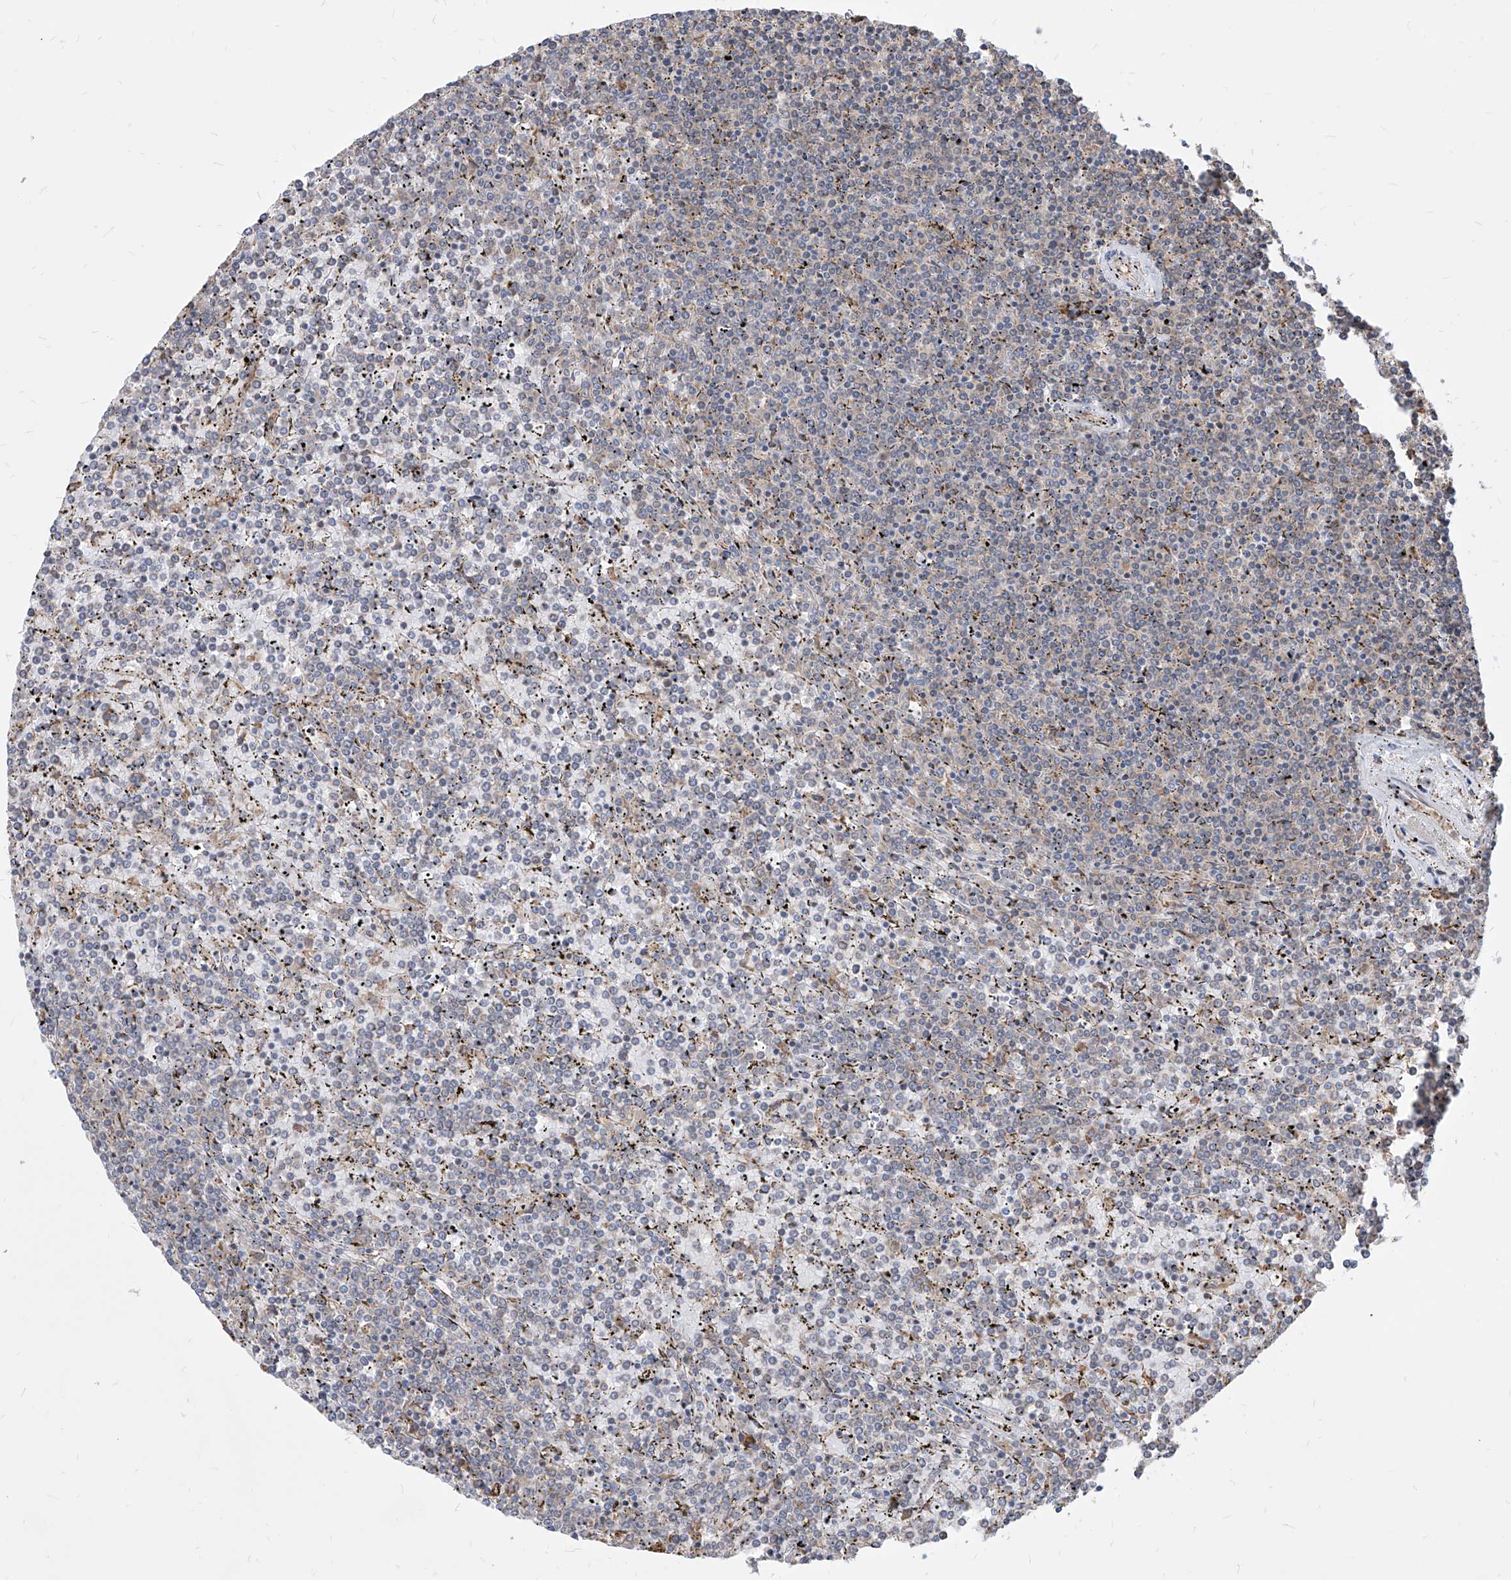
{"staining": {"intensity": "negative", "quantity": "none", "location": "none"}, "tissue": "lymphoma", "cell_type": "Tumor cells", "image_type": "cancer", "snomed": [{"axis": "morphology", "description": "Malignant lymphoma, non-Hodgkin's type, Low grade"}, {"axis": "topography", "description": "Spleen"}], "caption": "The immunohistochemistry (IHC) photomicrograph has no significant expression in tumor cells of malignant lymphoma, non-Hodgkin's type (low-grade) tissue.", "gene": "FAM83B", "patient": {"sex": "female", "age": 19}}